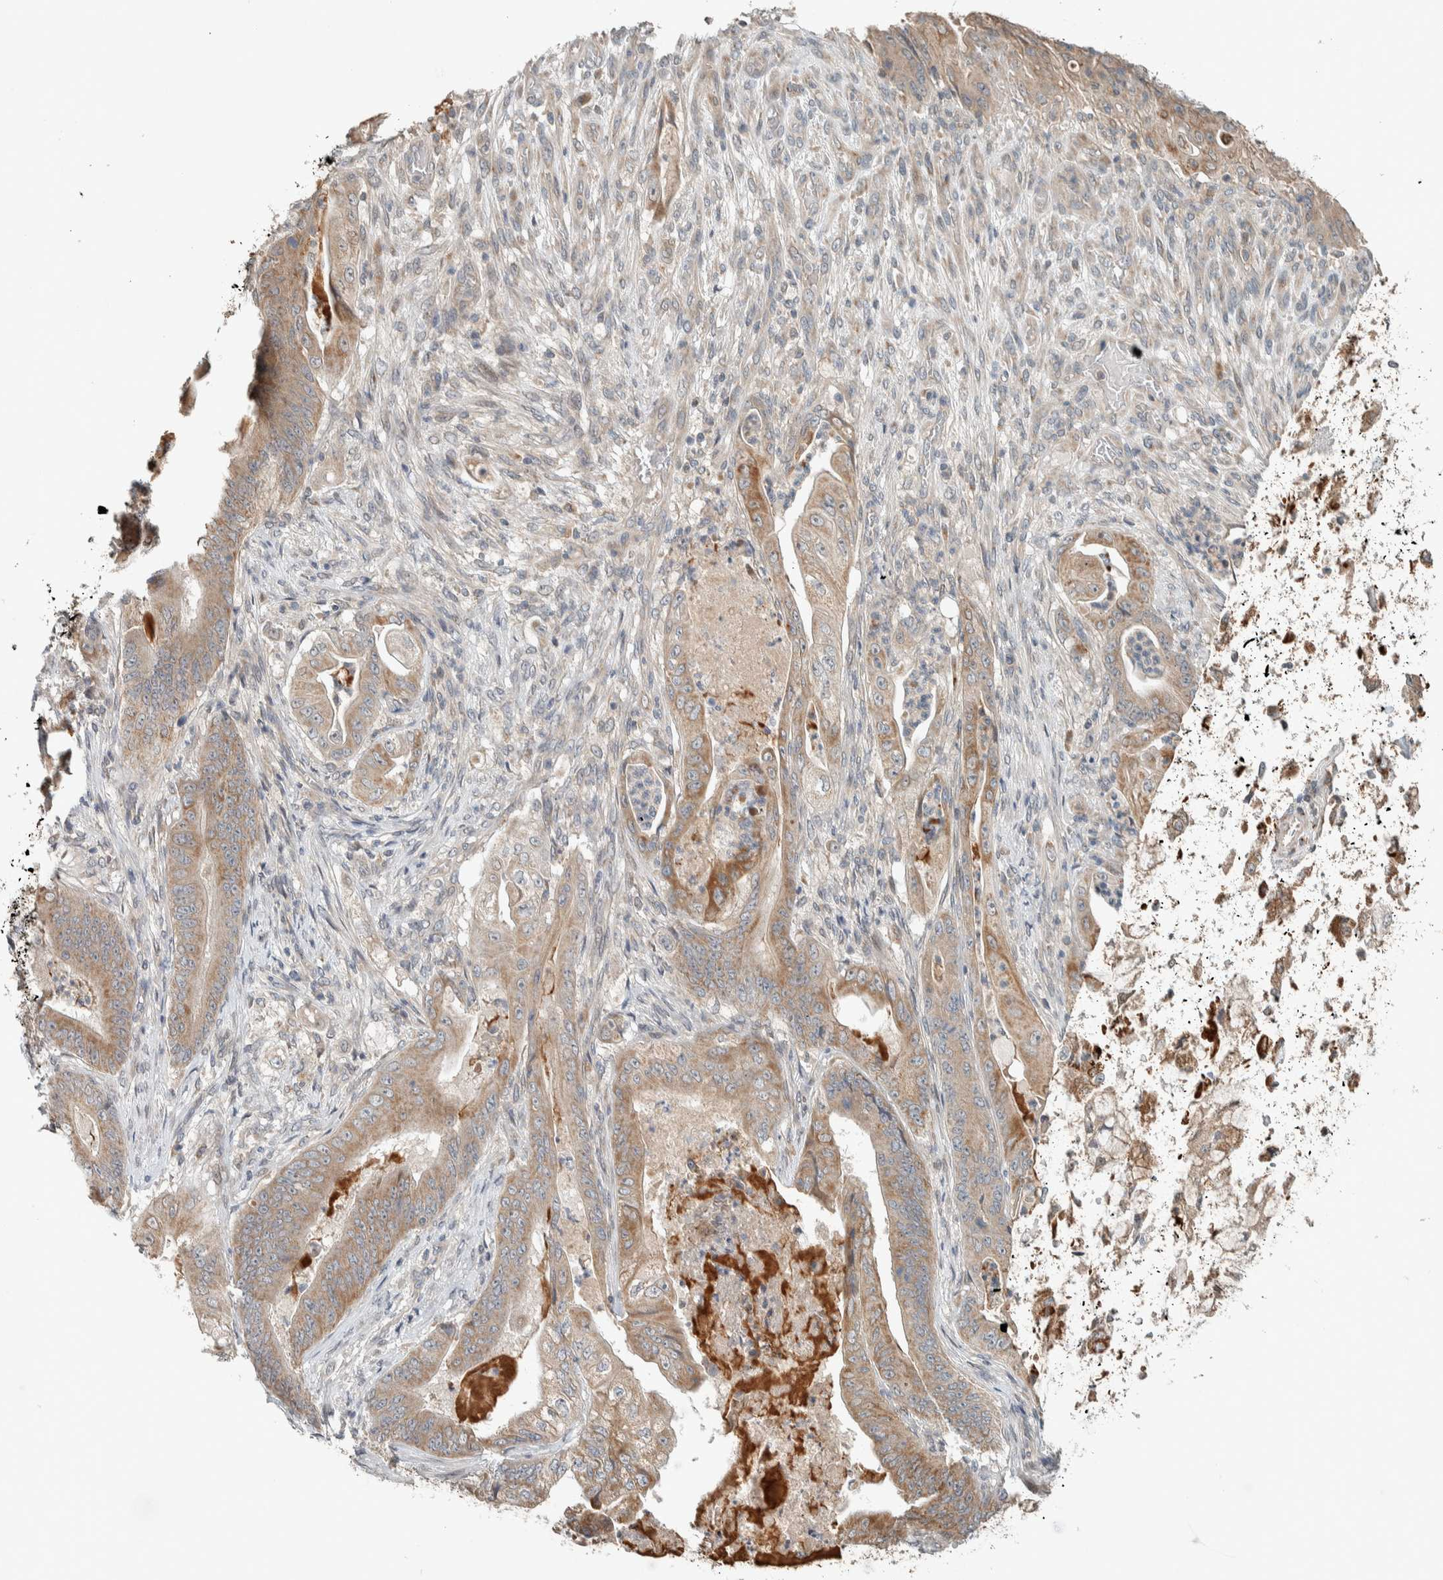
{"staining": {"intensity": "weak", "quantity": ">75%", "location": "cytoplasmic/membranous"}, "tissue": "stomach cancer", "cell_type": "Tumor cells", "image_type": "cancer", "snomed": [{"axis": "morphology", "description": "Normal tissue, NOS"}, {"axis": "morphology", "description": "Adenocarcinoma, NOS"}, {"axis": "topography", "description": "Stomach"}], "caption": "Stomach cancer (adenocarcinoma) stained for a protein reveals weak cytoplasmic/membranous positivity in tumor cells.", "gene": "NBR1", "patient": {"sex": "male", "age": 62}}